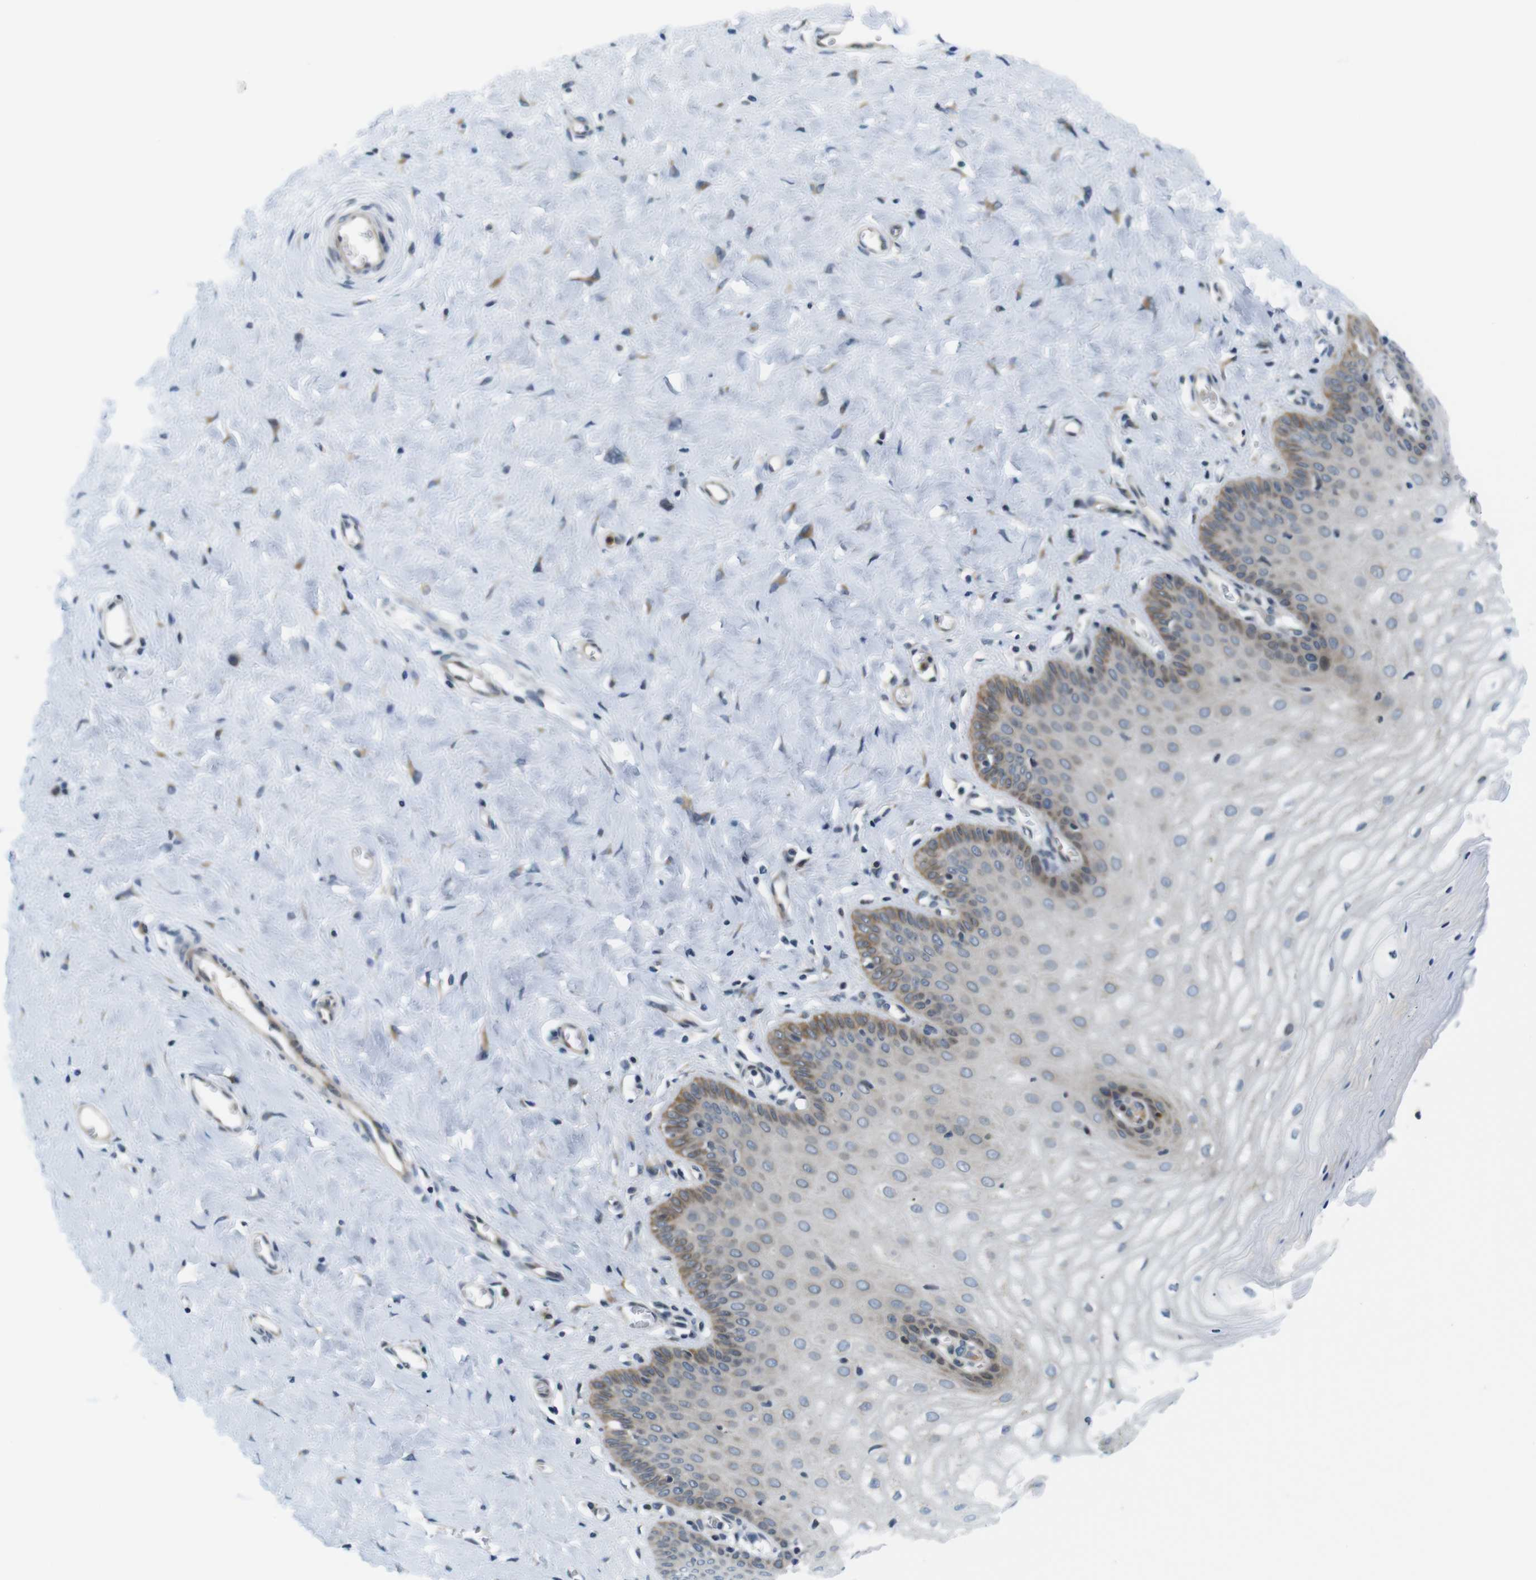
{"staining": {"intensity": "strong", "quantity": ">75%", "location": "cytoplasmic/membranous"}, "tissue": "cervix", "cell_type": "Glandular cells", "image_type": "normal", "snomed": [{"axis": "morphology", "description": "Normal tissue, NOS"}, {"axis": "topography", "description": "Cervix"}], "caption": "Immunohistochemical staining of benign cervix reveals strong cytoplasmic/membranous protein expression in about >75% of glandular cells.", "gene": "ZDHHC3", "patient": {"sex": "female", "age": 55}}